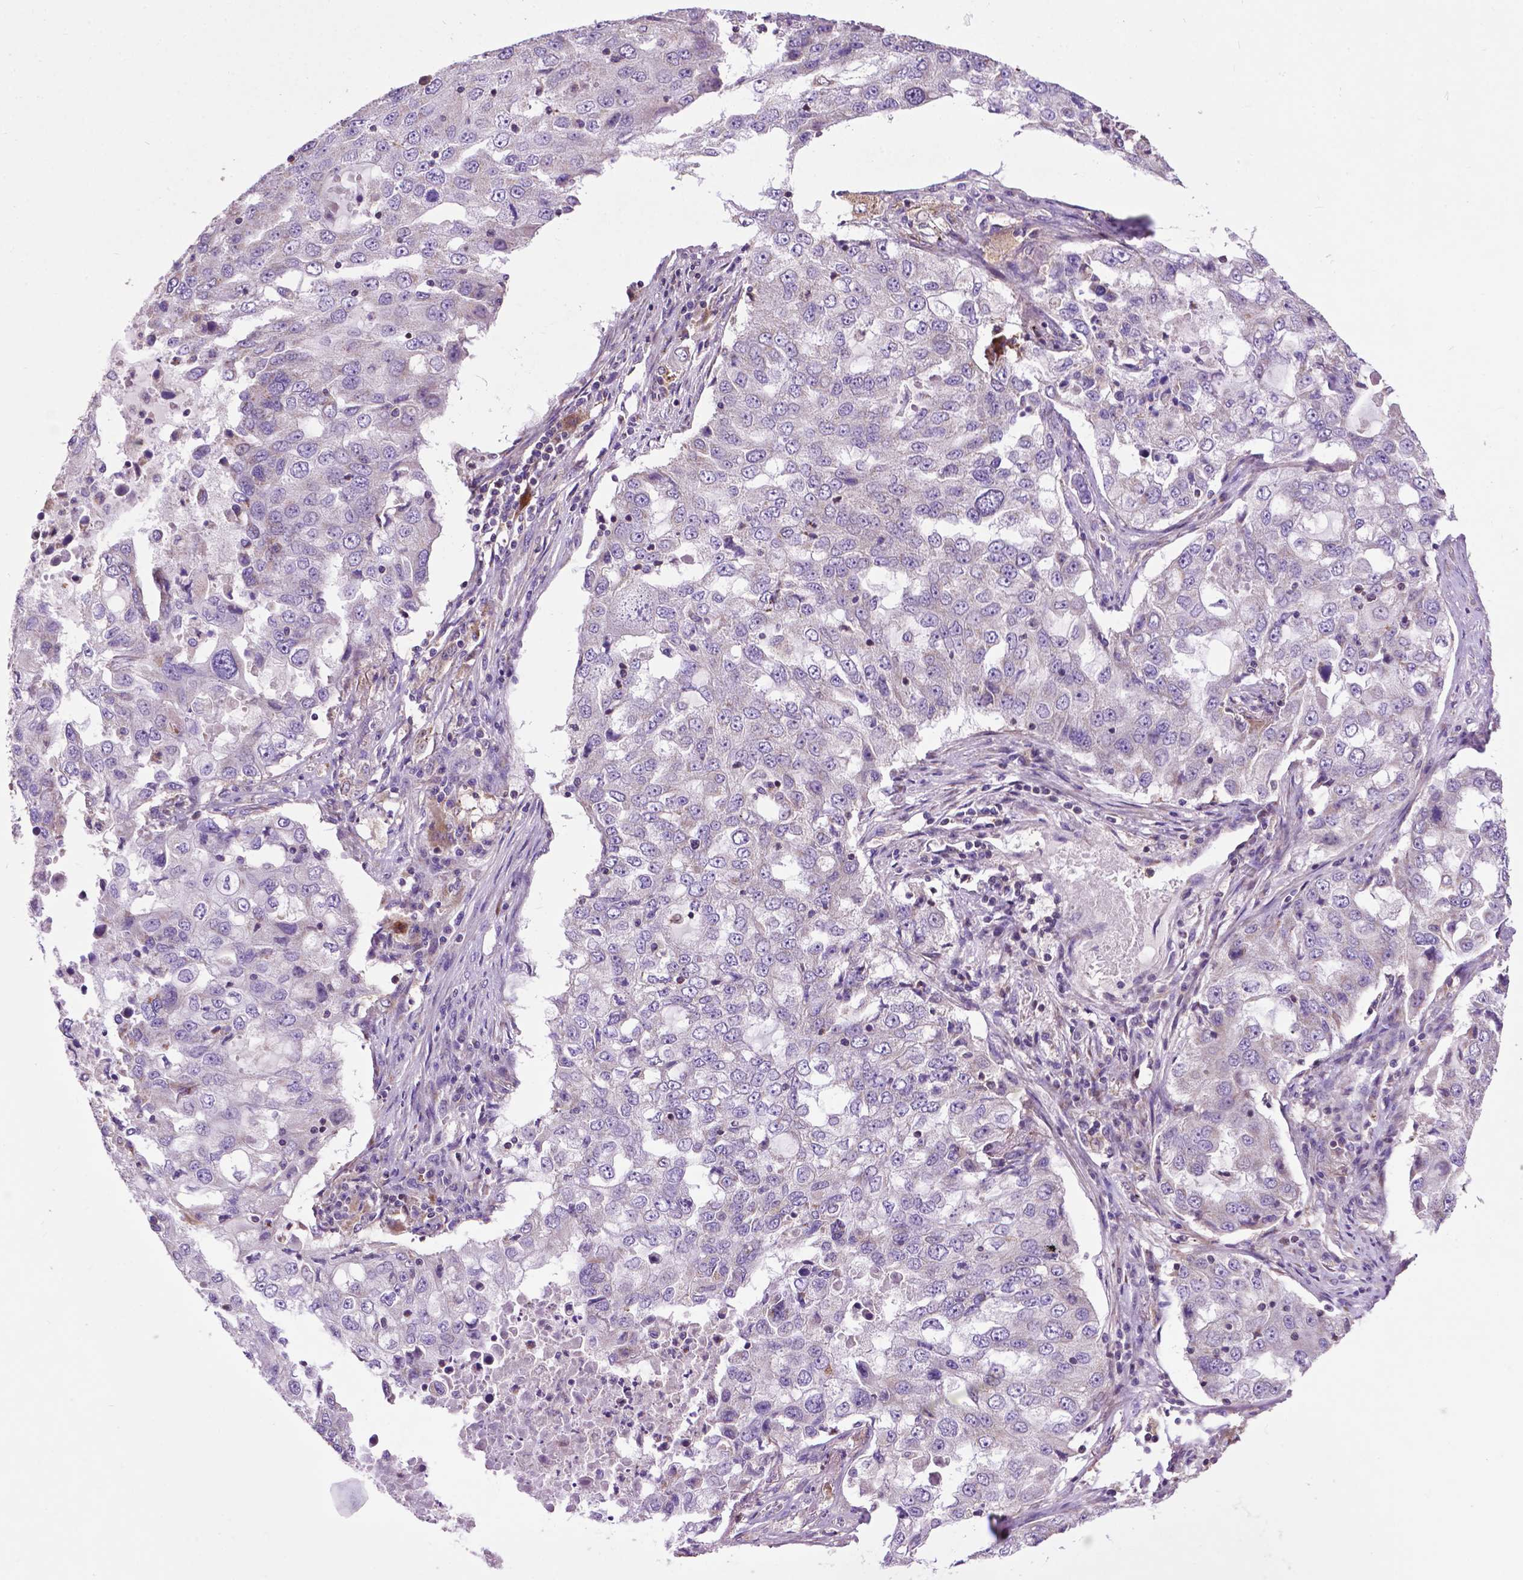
{"staining": {"intensity": "negative", "quantity": "none", "location": "none"}, "tissue": "lung cancer", "cell_type": "Tumor cells", "image_type": "cancer", "snomed": [{"axis": "morphology", "description": "Adenocarcinoma, NOS"}, {"axis": "topography", "description": "Lung"}], "caption": "Human lung cancer stained for a protein using immunohistochemistry (IHC) reveals no staining in tumor cells.", "gene": "SPNS2", "patient": {"sex": "female", "age": 61}}